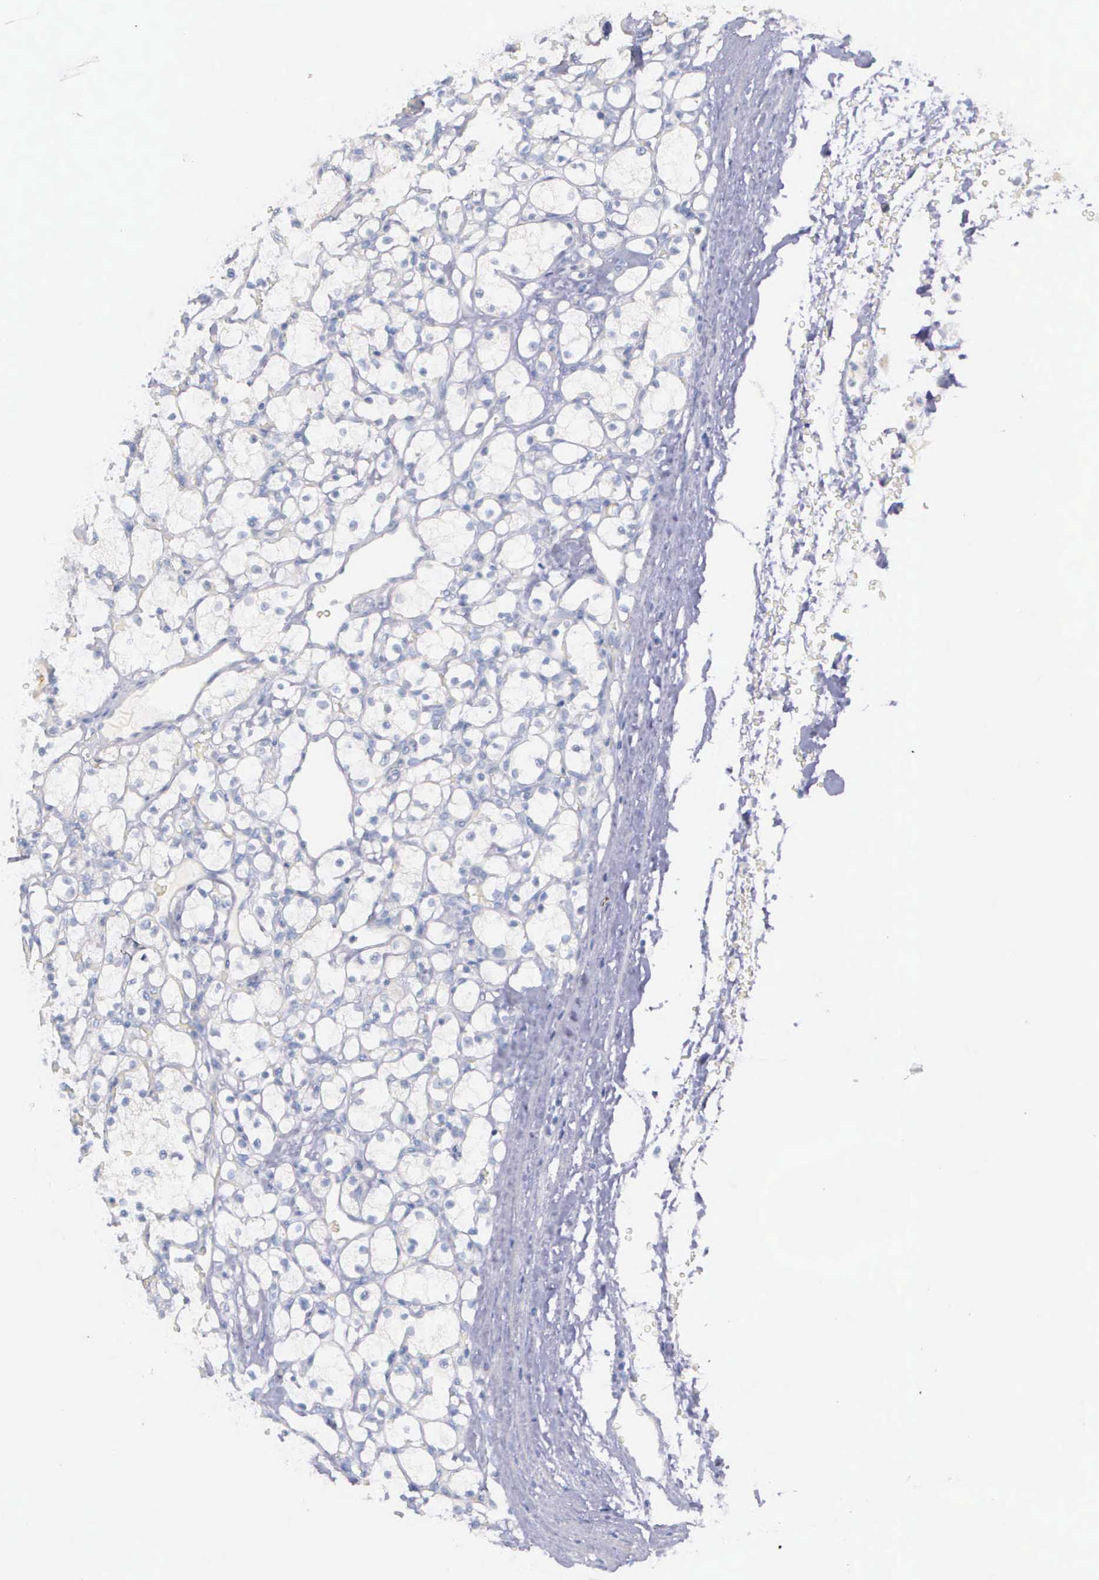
{"staining": {"intensity": "negative", "quantity": "none", "location": "none"}, "tissue": "renal cancer", "cell_type": "Tumor cells", "image_type": "cancer", "snomed": [{"axis": "morphology", "description": "Adenocarcinoma, NOS"}, {"axis": "topography", "description": "Kidney"}], "caption": "A photomicrograph of human renal adenocarcinoma is negative for staining in tumor cells.", "gene": "THSD7A", "patient": {"sex": "female", "age": 83}}